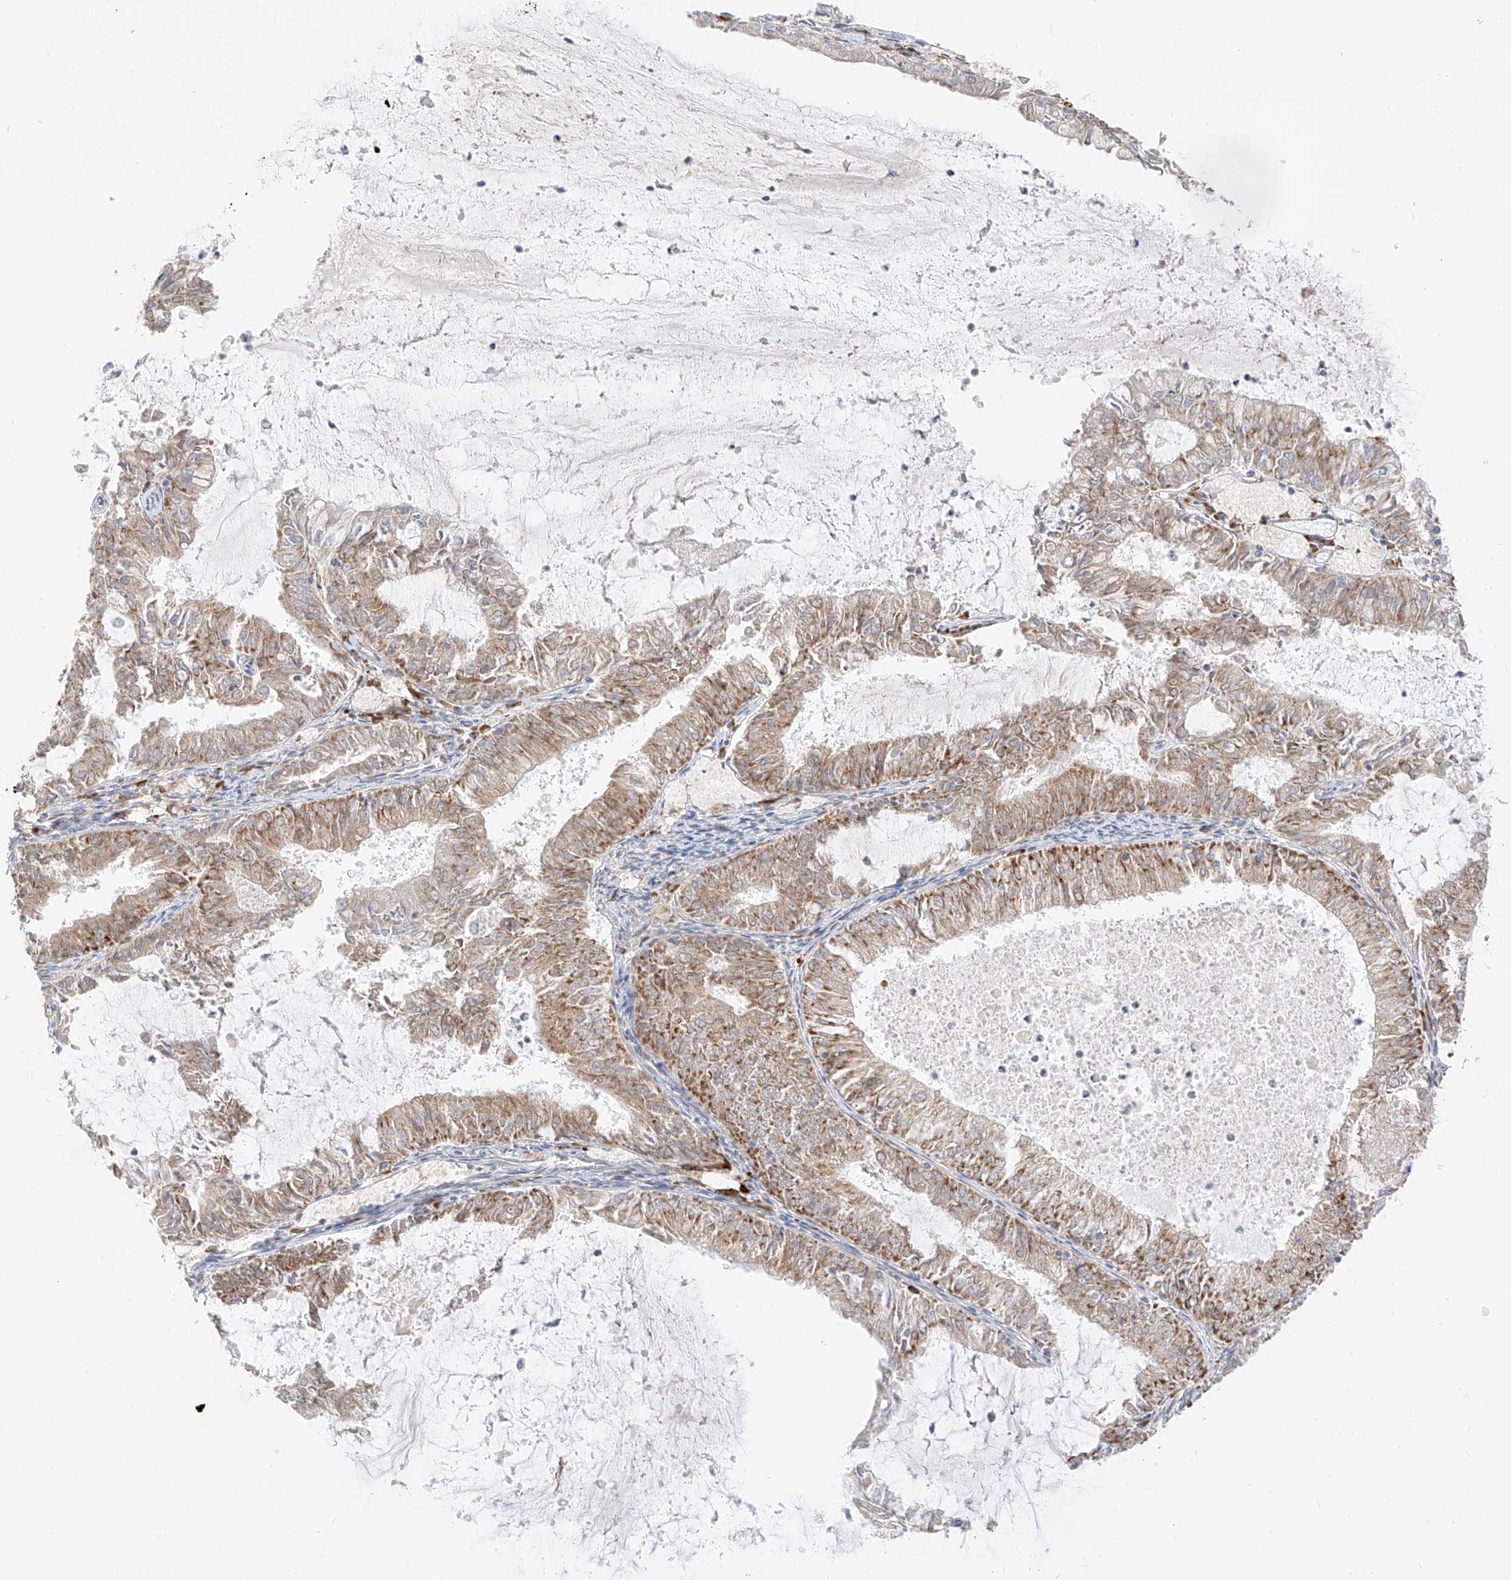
{"staining": {"intensity": "moderate", "quantity": "25%-75%", "location": "cytoplasmic/membranous"}, "tissue": "endometrial cancer", "cell_type": "Tumor cells", "image_type": "cancer", "snomed": [{"axis": "morphology", "description": "Adenocarcinoma, NOS"}, {"axis": "topography", "description": "Endometrium"}], "caption": "Endometrial adenocarcinoma stained with DAB immunohistochemistry (IHC) shows medium levels of moderate cytoplasmic/membranous positivity in approximately 25%-75% of tumor cells. Using DAB (3,3'-diaminobenzidine) (brown) and hematoxylin (blue) stains, captured at high magnification using brightfield microscopy.", "gene": "STT3A", "patient": {"sex": "female", "age": 57}}